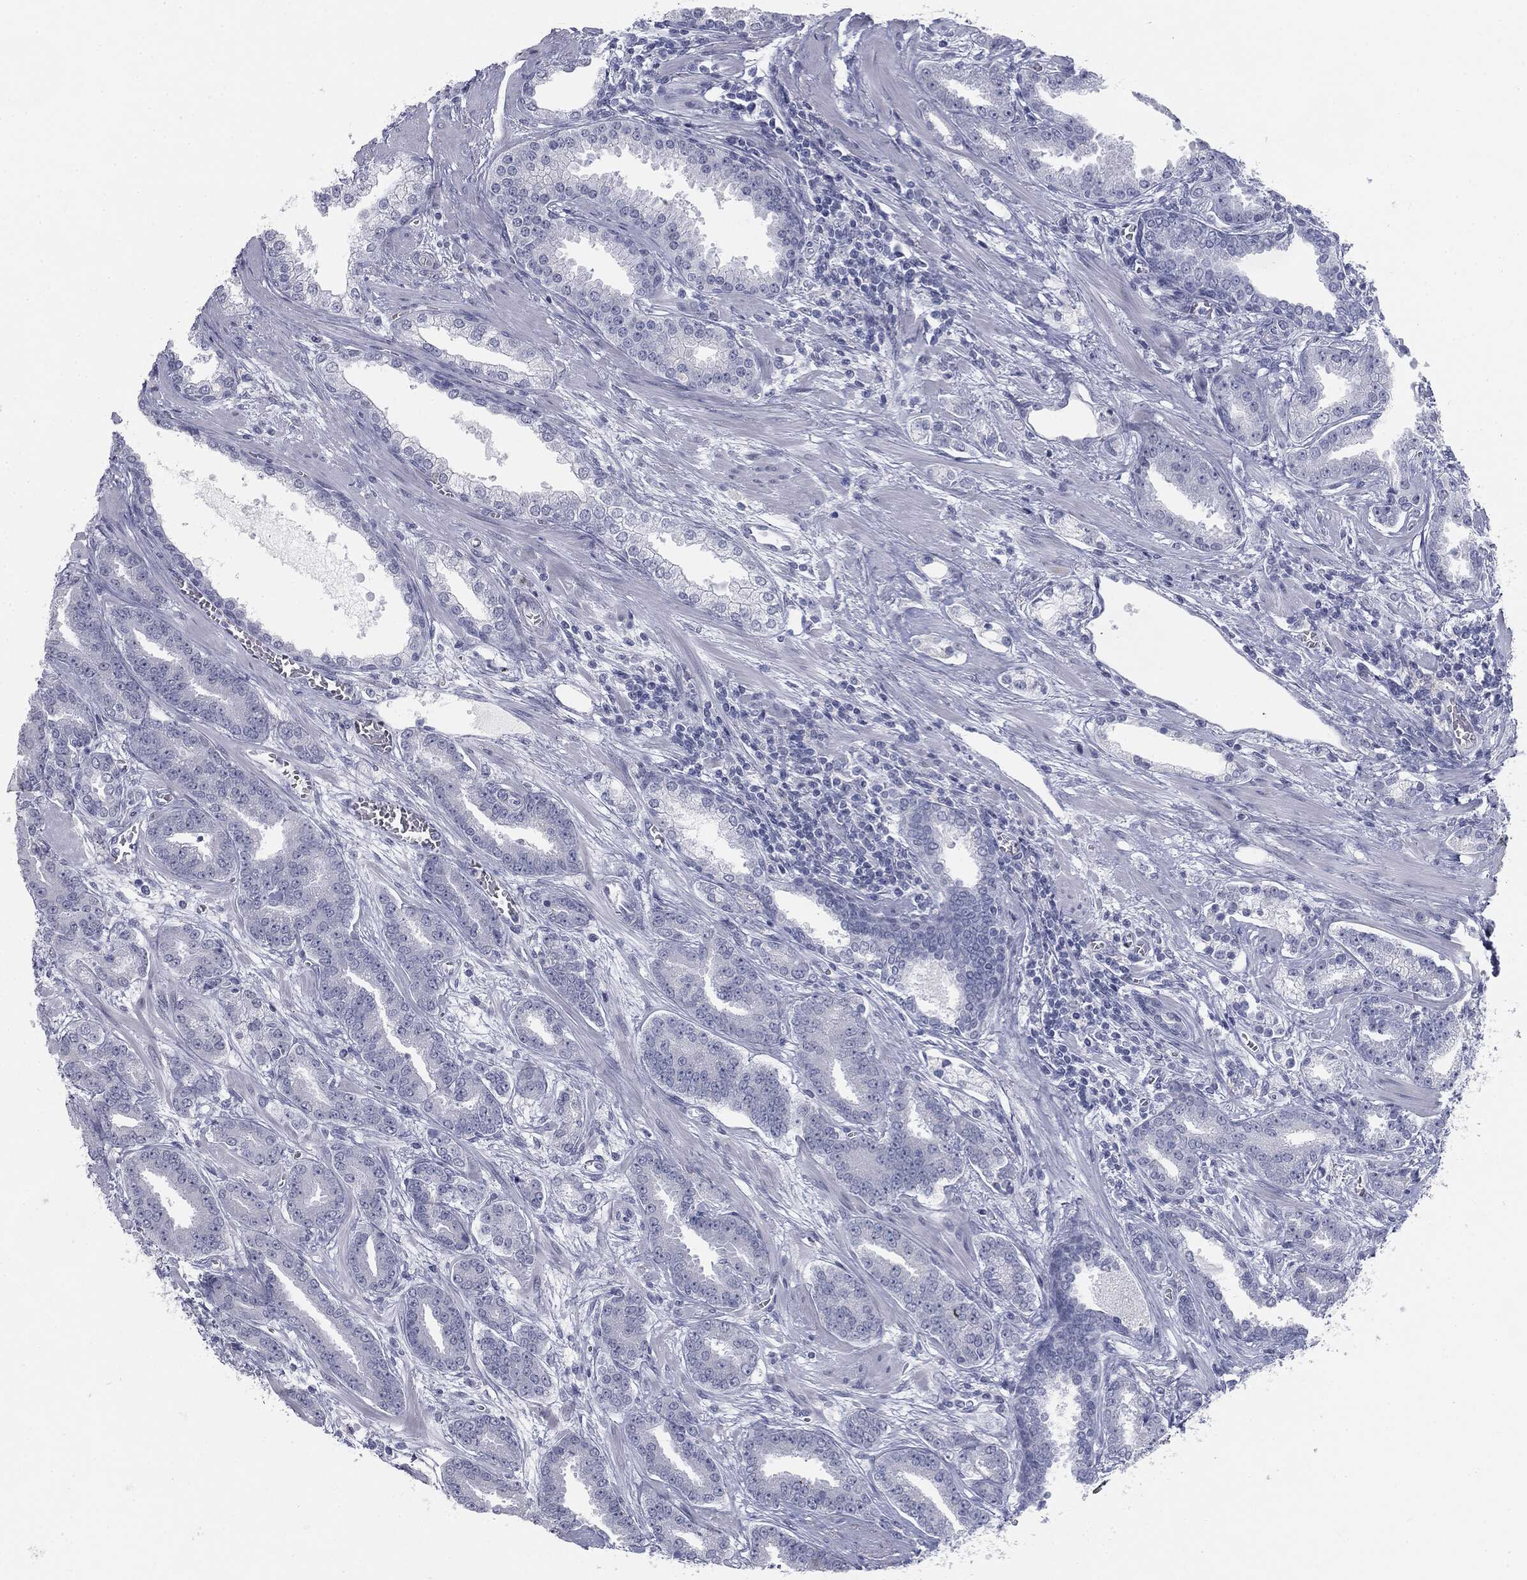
{"staining": {"intensity": "negative", "quantity": "none", "location": "none"}, "tissue": "prostate cancer", "cell_type": "Tumor cells", "image_type": "cancer", "snomed": [{"axis": "morphology", "description": "Adenocarcinoma, High grade"}, {"axis": "topography", "description": "Prostate"}], "caption": "IHC histopathology image of neoplastic tissue: prostate high-grade adenocarcinoma stained with DAB (3,3'-diaminobenzidine) reveals no significant protein expression in tumor cells. The staining is performed using DAB brown chromogen with nuclei counter-stained in using hematoxylin.", "gene": "TPO", "patient": {"sex": "male", "age": 60}}